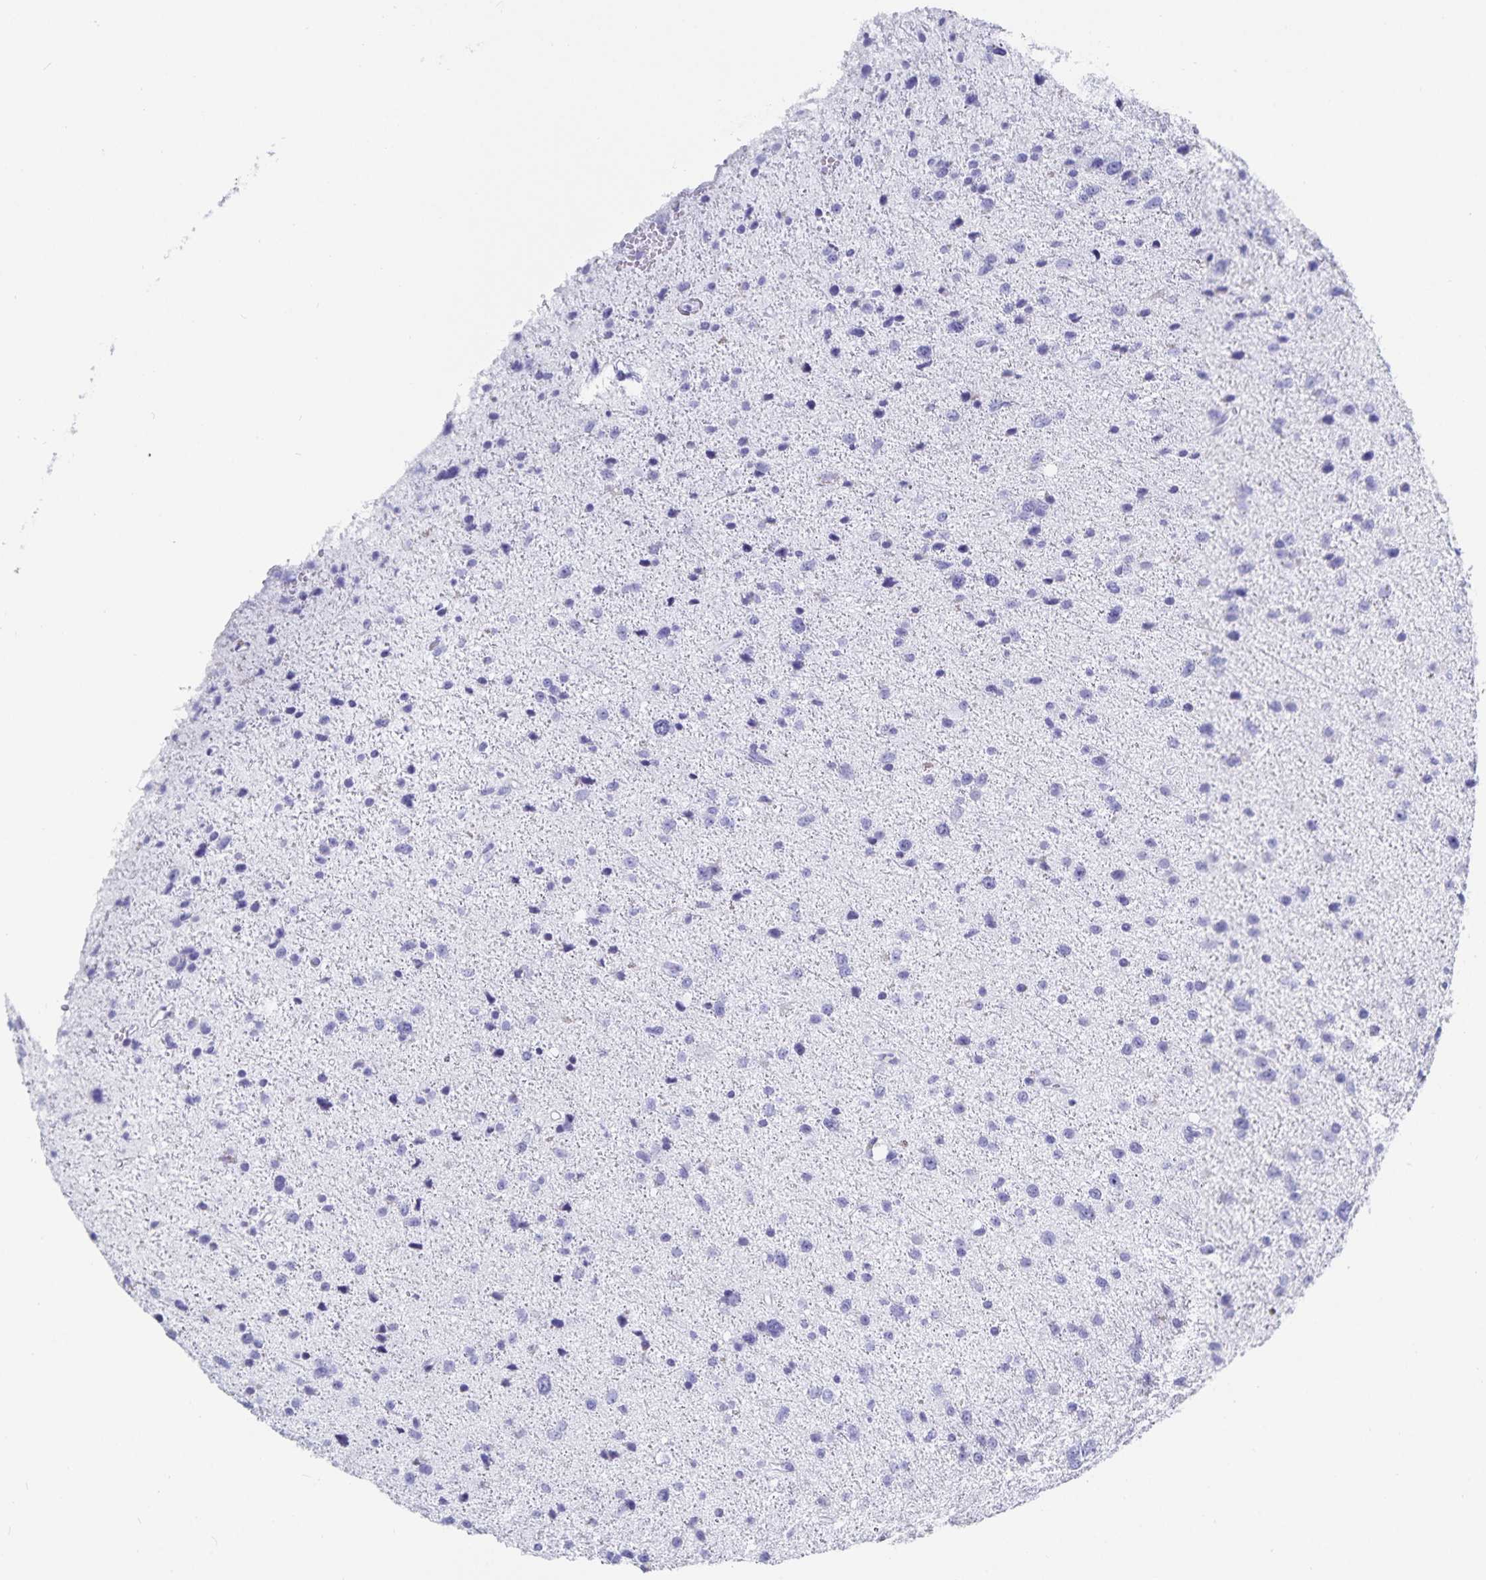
{"staining": {"intensity": "negative", "quantity": "none", "location": "none"}, "tissue": "glioma", "cell_type": "Tumor cells", "image_type": "cancer", "snomed": [{"axis": "morphology", "description": "Glioma, malignant, Low grade"}, {"axis": "topography", "description": "Brain"}], "caption": "Immunohistochemistry (IHC) micrograph of neoplastic tissue: glioma stained with DAB (3,3'-diaminobenzidine) displays no significant protein staining in tumor cells.", "gene": "C19orf73", "patient": {"sex": "female", "age": 55}}